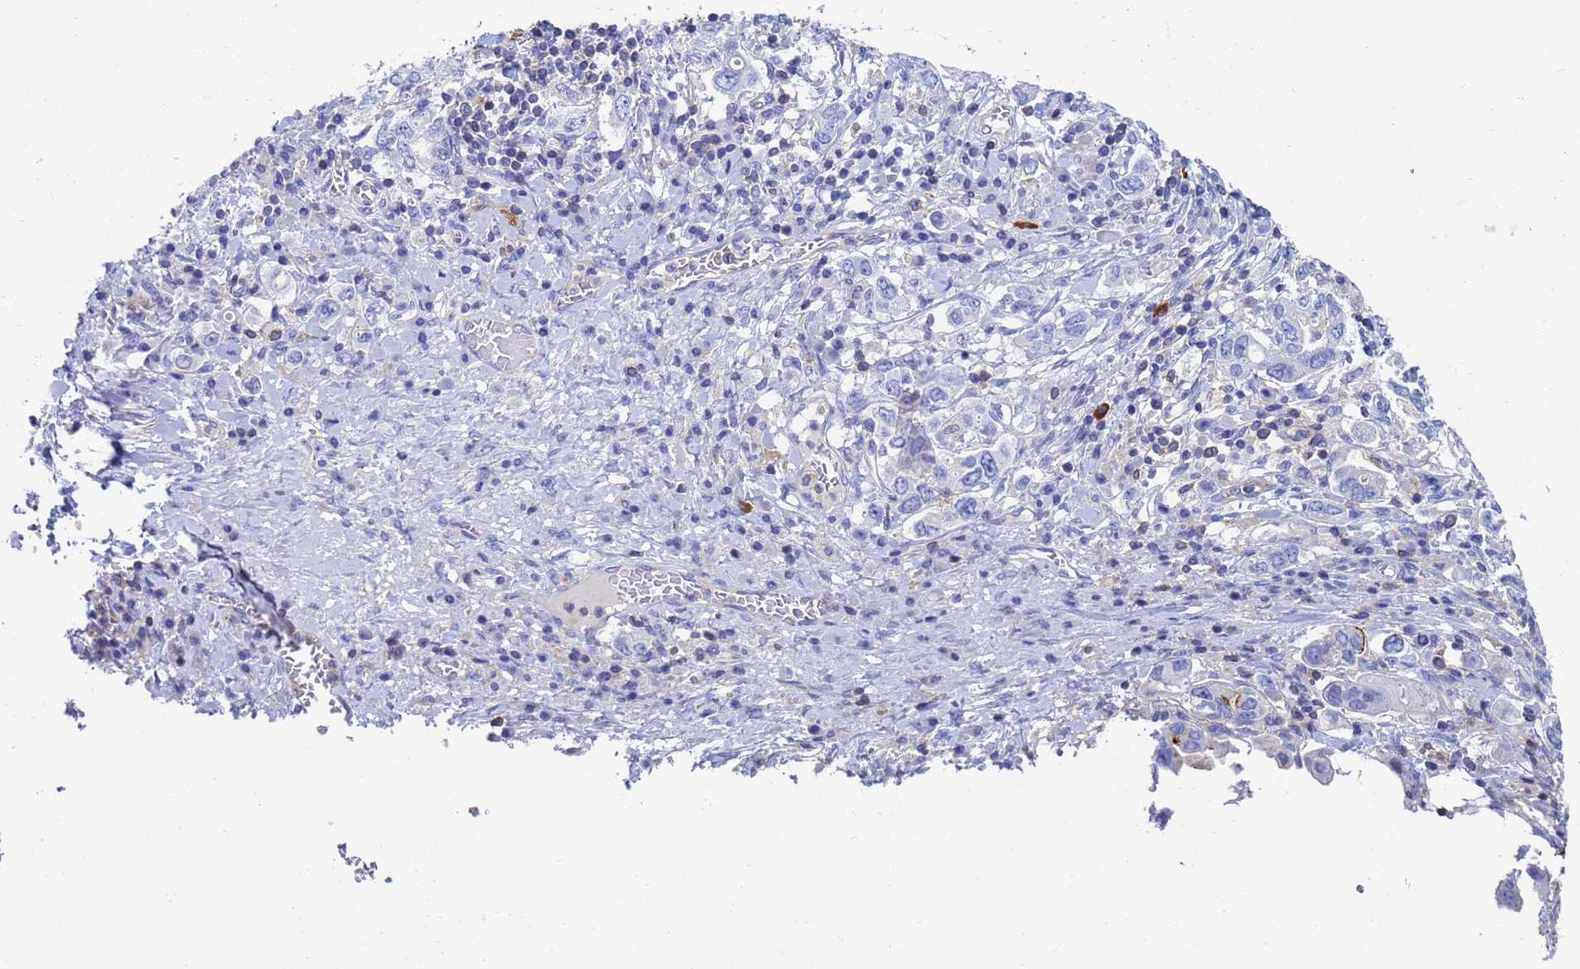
{"staining": {"intensity": "negative", "quantity": "none", "location": "none"}, "tissue": "stomach cancer", "cell_type": "Tumor cells", "image_type": "cancer", "snomed": [{"axis": "morphology", "description": "Adenocarcinoma, NOS"}, {"axis": "topography", "description": "Stomach, upper"}, {"axis": "topography", "description": "Stomach"}], "caption": "Histopathology image shows no protein staining in tumor cells of stomach cancer (adenocarcinoma) tissue.", "gene": "GCHFR", "patient": {"sex": "male", "age": 62}}